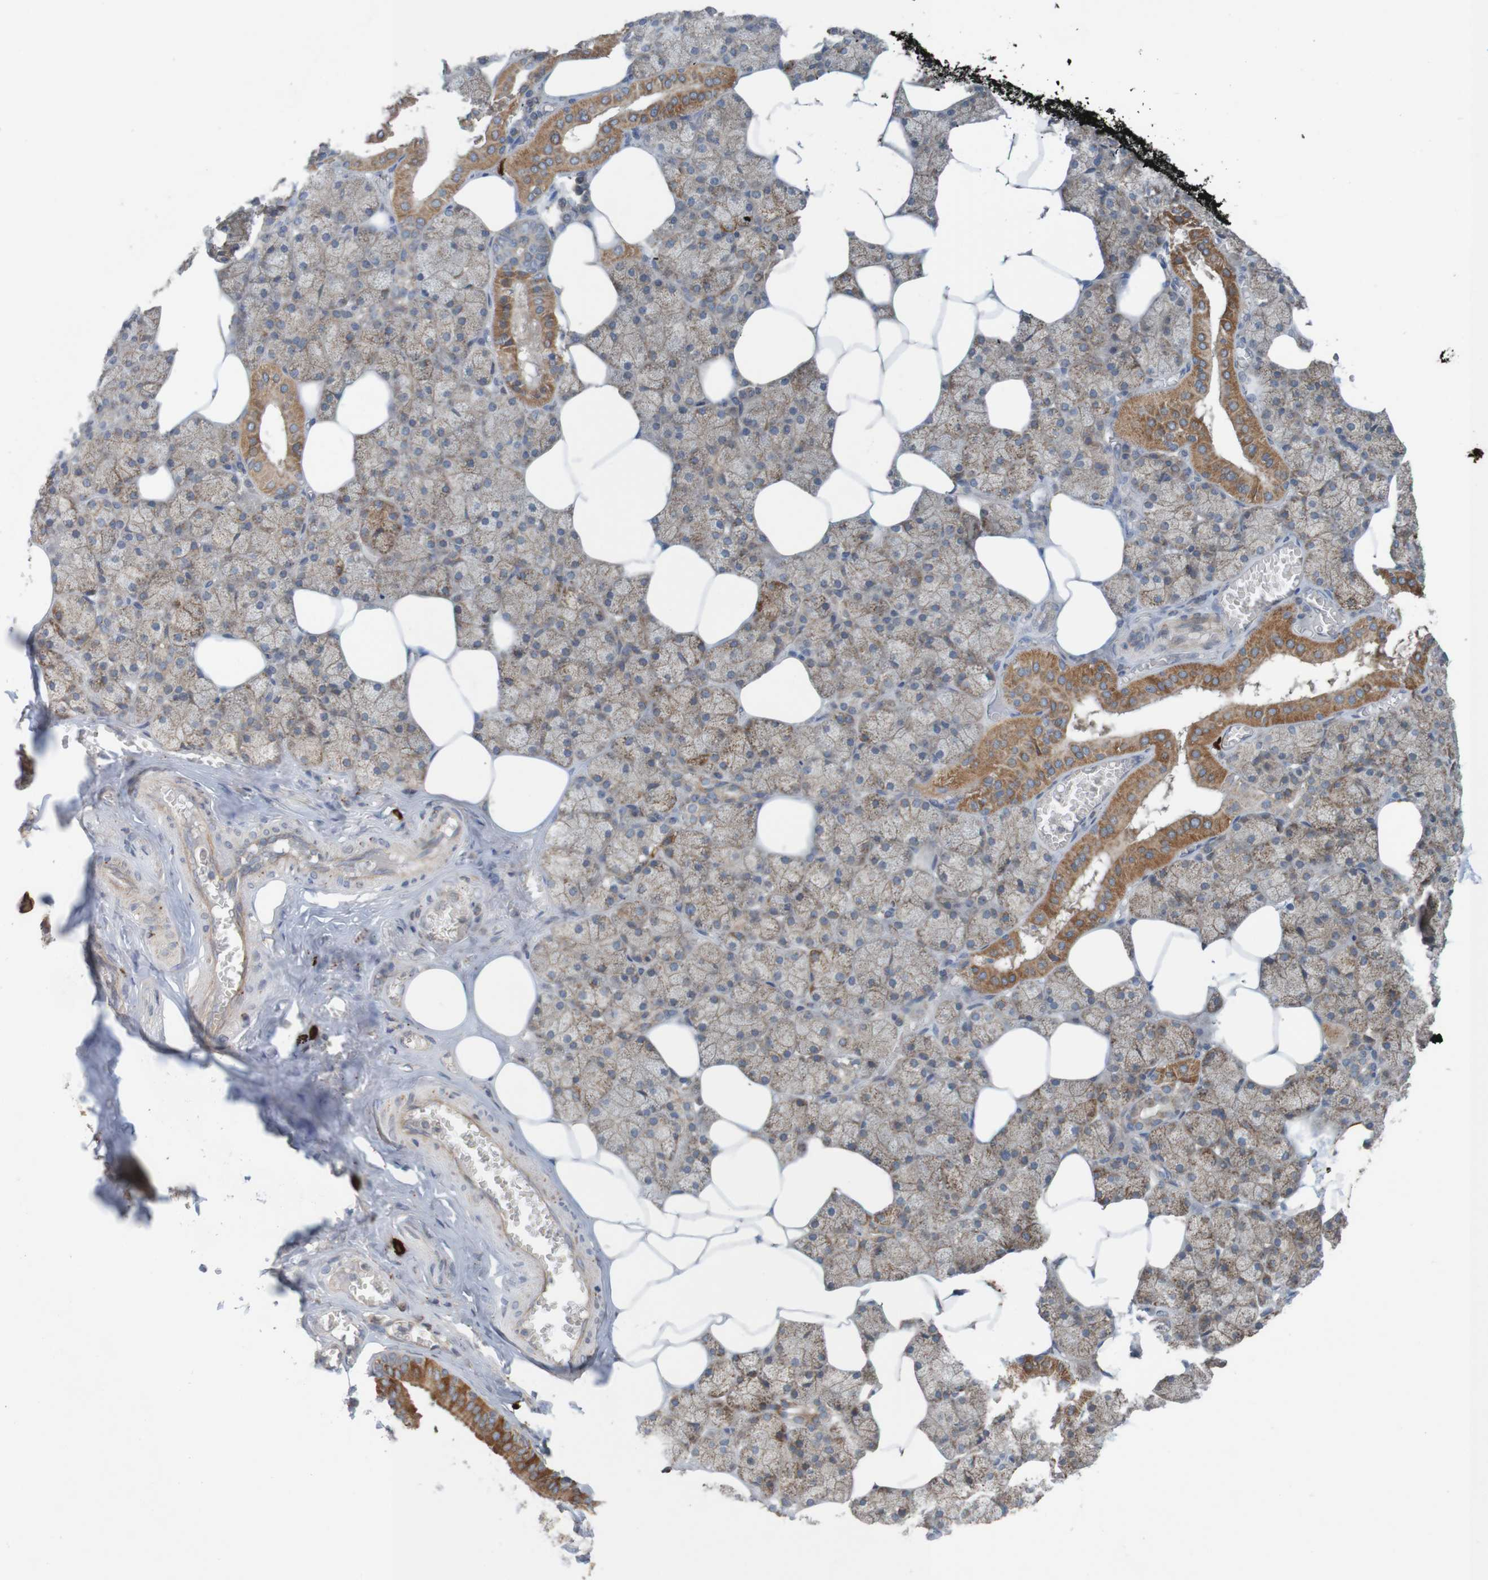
{"staining": {"intensity": "moderate", "quantity": "25%-75%", "location": "cytoplasmic/membranous"}, "tissue": "salivary gland", "cell_type": "Glandular cells", "image_type": "normal", "snomed": [{"axis": "morphology", "description": "Normal tissue, NOS"}, {"axis": "topography", "description": "Salivary gland"}], "caption": "Moderate cytoplasmic/membranous positivity for a protein is seen in about 25%-75% of glandular cells of normal salivary gland using immunohistochemistry (IHC).", "gene": "B3GAT2", "patient": {"sex": "male", "age": 62}}